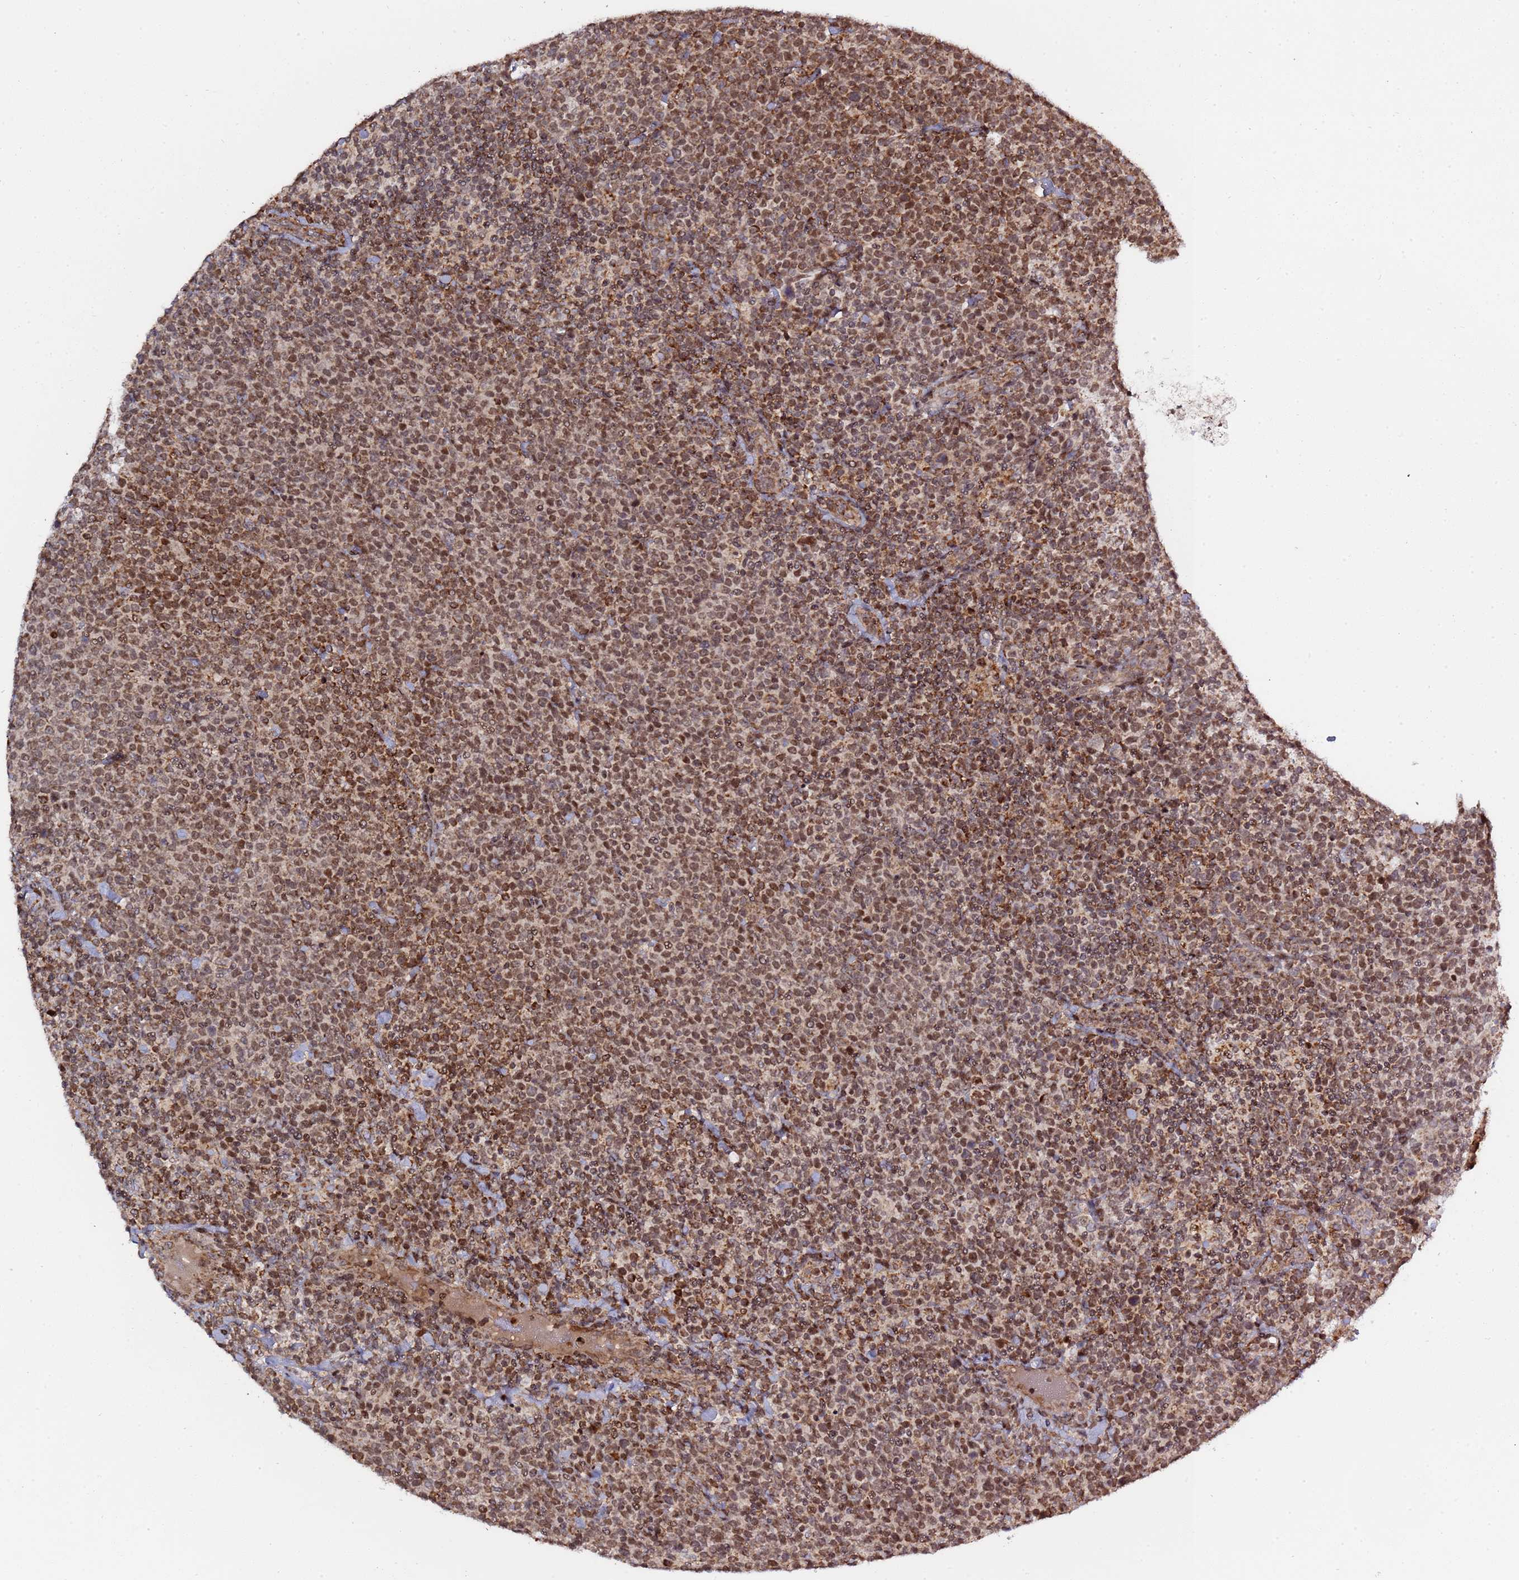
{"staining": {"intensity": "strong", "quantity": ">75%", "location": "cytoplasmic/membranous,nuclear"}, "tissue": "lymphoma", "cell_type": "Tumor cells", "image_type": "cancer", "snomed": [{"axis": "morphology", "description": "Malignant lymphoma, non-Hodgkin's type, High grade"}, {"axis": "topography", "description": "Lymph node"}], "caption": "Strong cytoplasmic/membranous and nuclear staining for a protein is appreciated in approximately >75% of tumor cells of high-grade malignant lymphoma, non-Hodgkin's type using IHC.", "gene": "RCOR2", "patient": {"sex": "male", "age": 61}}